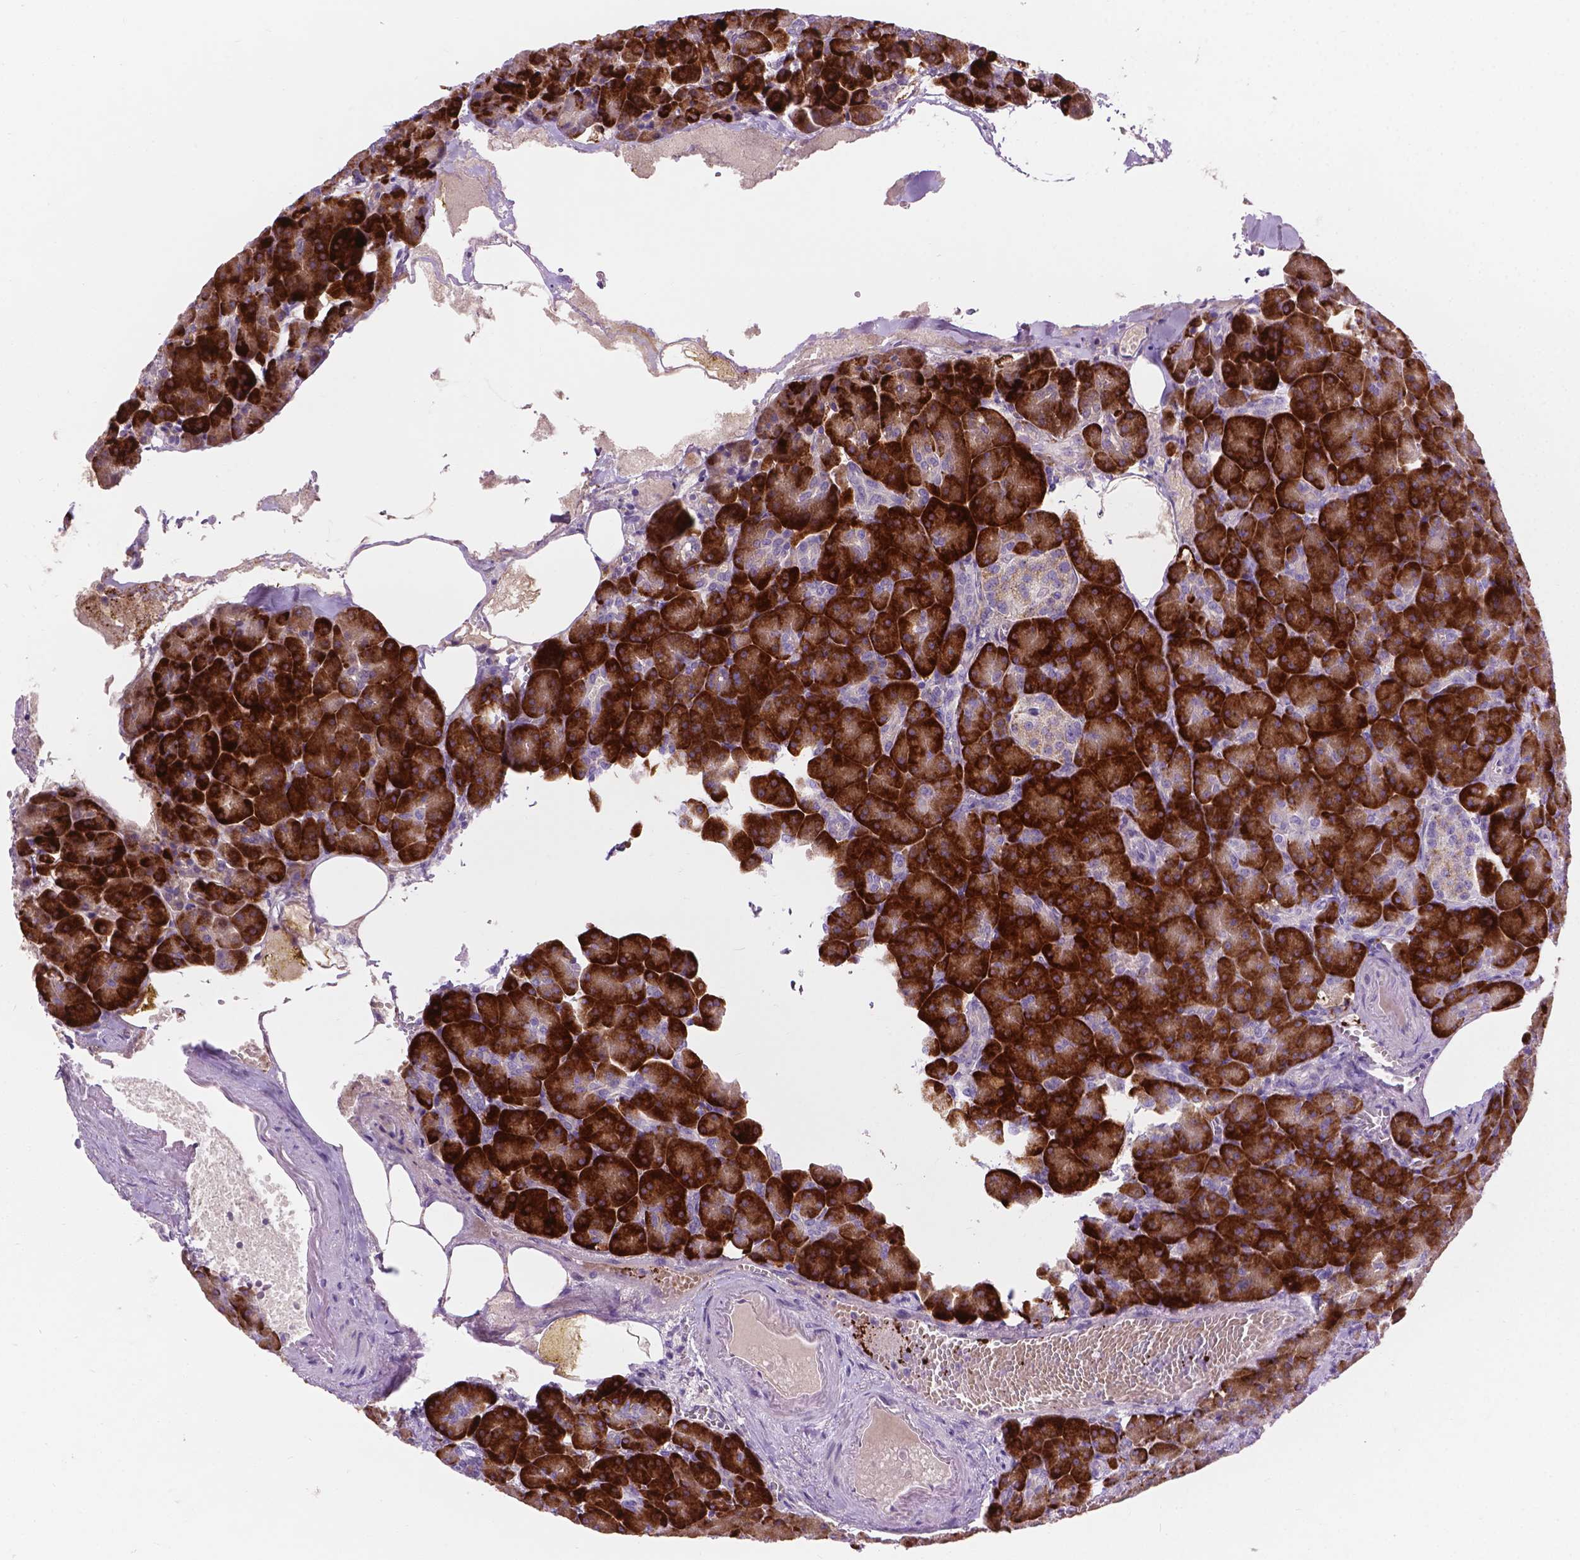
{"staining": {"intensity": "strong", "quantity": ">75%", "location": "cytoplasmic/membranous"}, "tissue": "pancreas", "cell_type": "Exocrine glandular cells", "image_type": "normal", "snomed": [{"axis": "morphology", "description": "Normal tissue, NOS"}, {"axis": "topography", "description": "Pancreas"}], "caption": "Protein staining of unremarkable pancreas exhibits strong cytoplasmic/membranous staining in approximately >75% of exocrine glandular cells.", "gene": "NOXO1", "patient": {"sex": "female", "age": 74}}